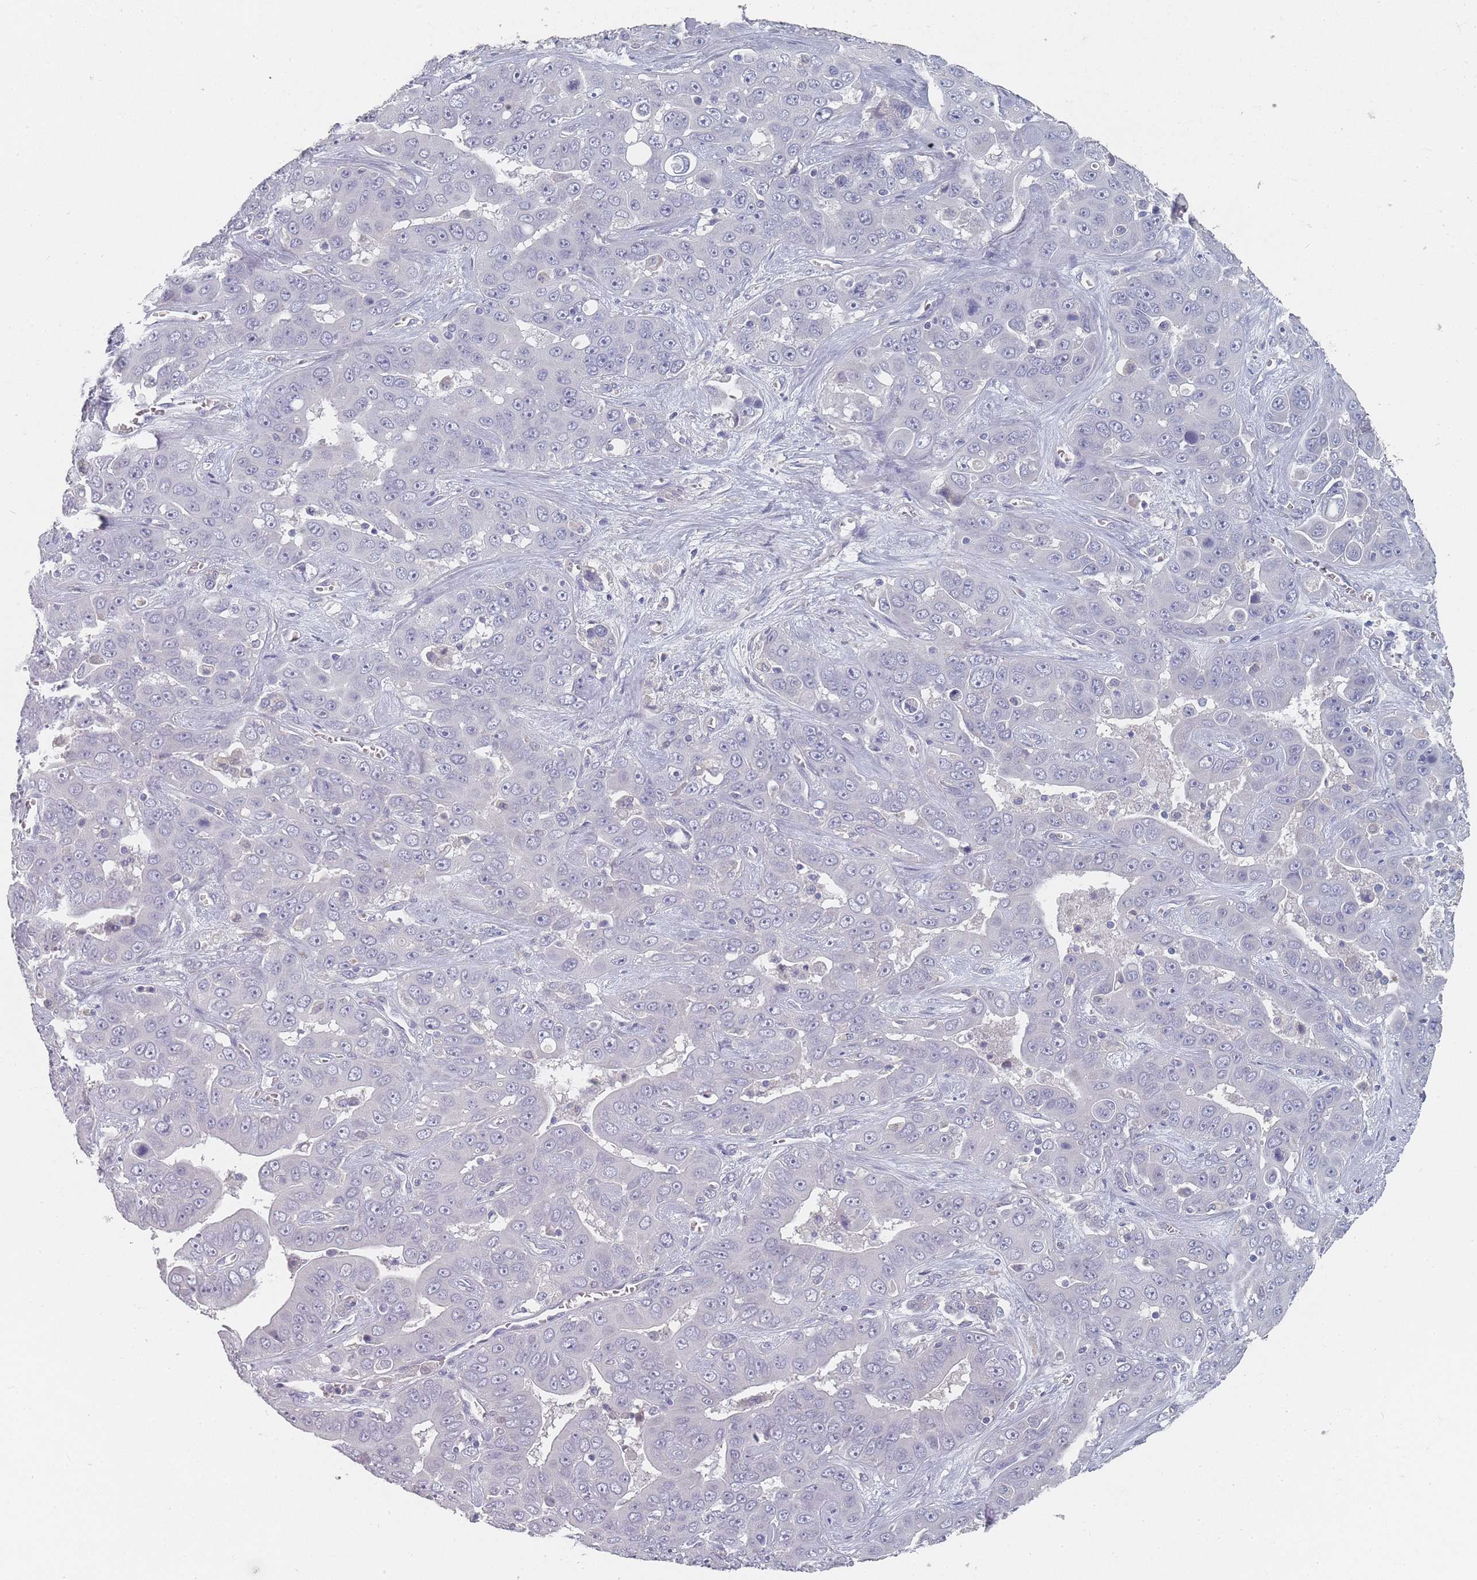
{"staining": {"intensity": "negative", "quantity": "none", "location": "none"}, "tissue": "liver cancer", "cell_type": "Tumor cells", "image_type": "cancer", "snomed": [{"axis": "morphology", "description": "Cholangiocarcinoma"}, {"axis": "topography", "description": "Liver"}], "caption": "This is an immunohistochemistry (IHC) histopathology image of human liver cancer. There is no expression in tumor cells.", "gene": "SLC35E4", "patient": {"sex": "female", "age": 52}}